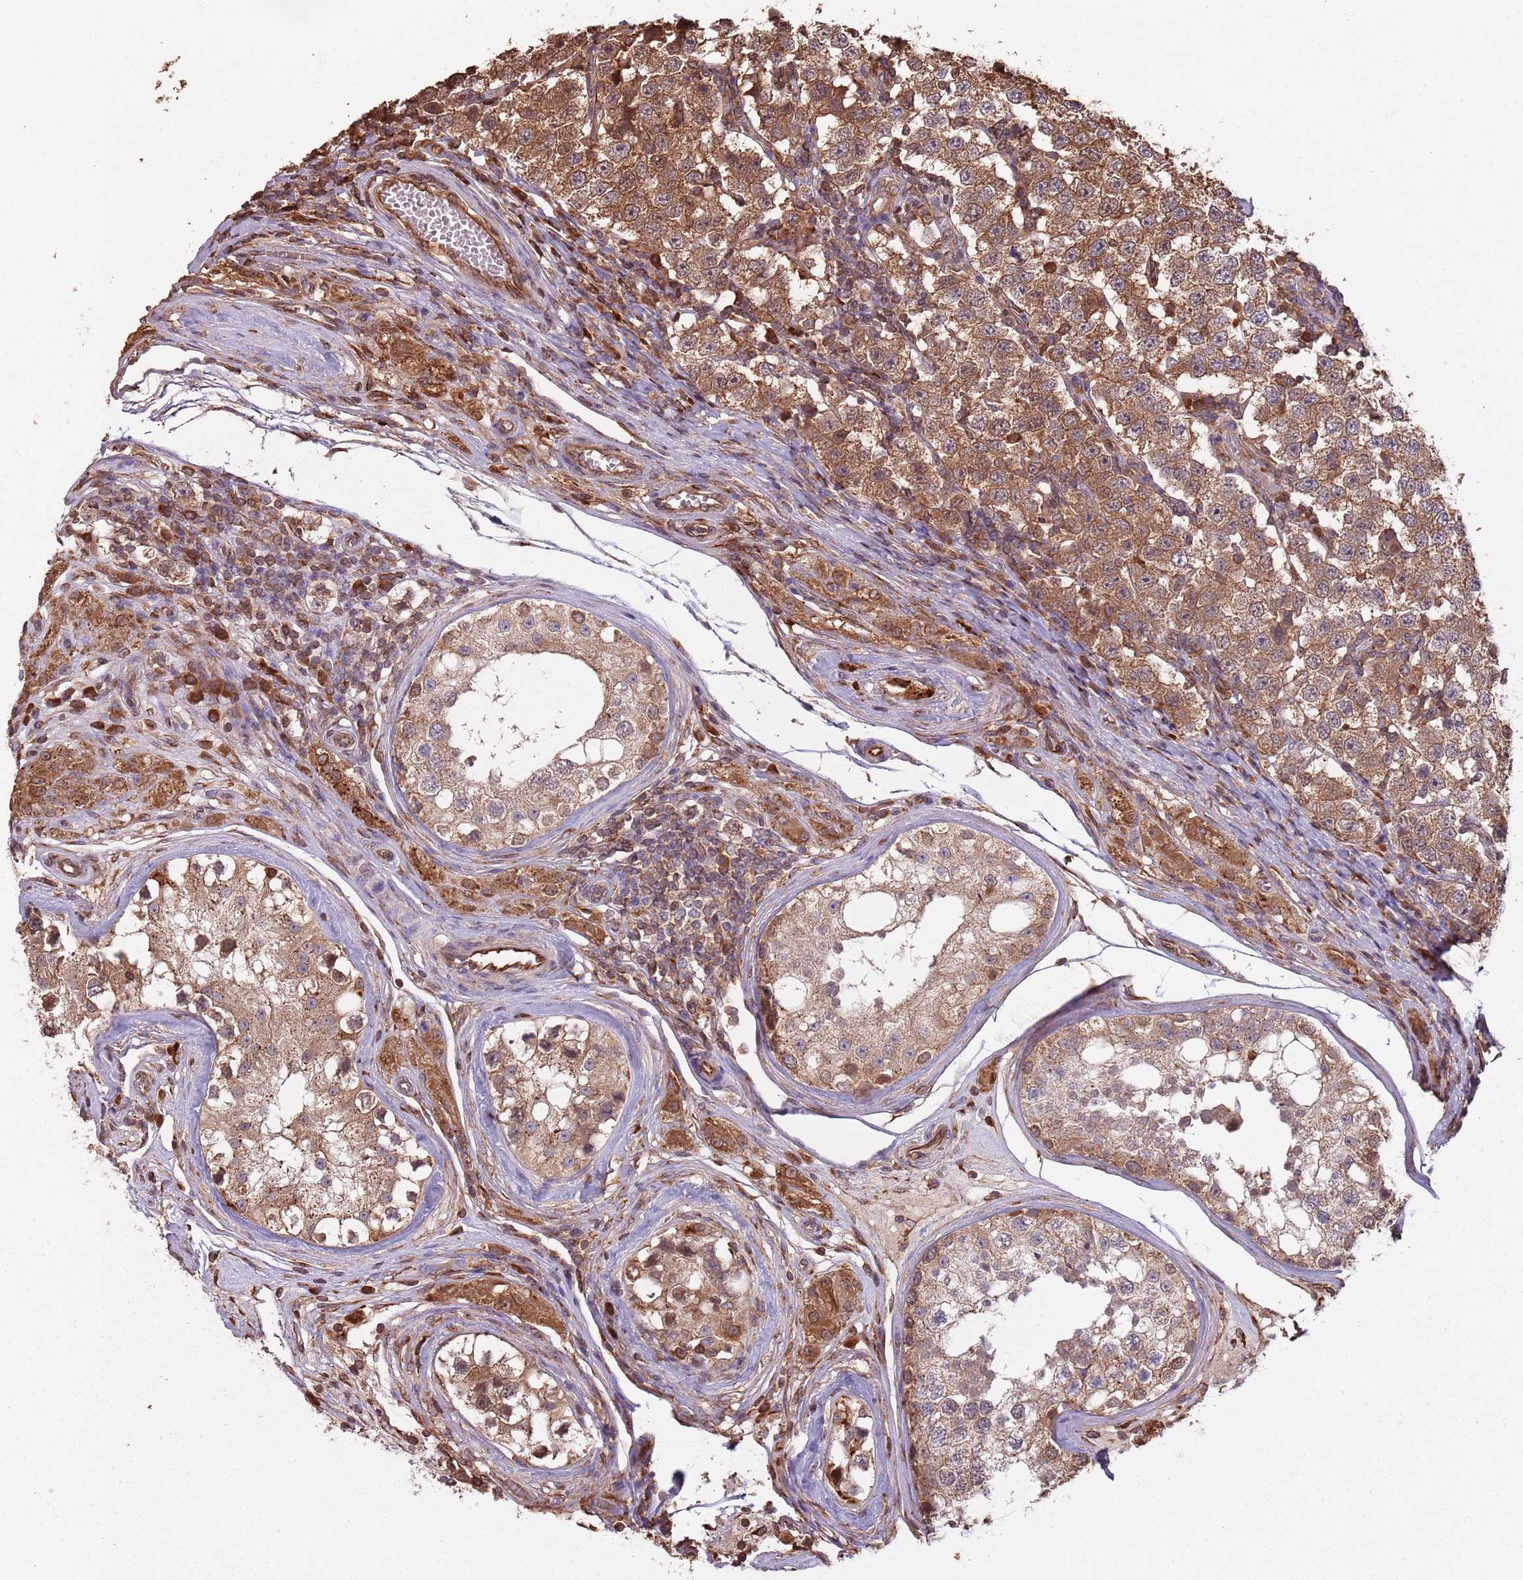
{"staining": {"intensity": "strong", "quantity": ">75%", "location": "cytoplasmic/membranous"}, "tissue": "testis cancer", "cell_type": "Tumor cells", "image_type": "cancer", "snomed": [{"axis": "morphology", "description": "Seminoma, NOS"}, {"axis": "topography", "description": "Testis"}], "caption": "Immunohistochemistry of human testis cancer shows high levels of strong cytoplasmic/membranous expression in about >75% of tumor cells.", "gene": "COG4", "patient": {"sex": "male", "age": 34}}